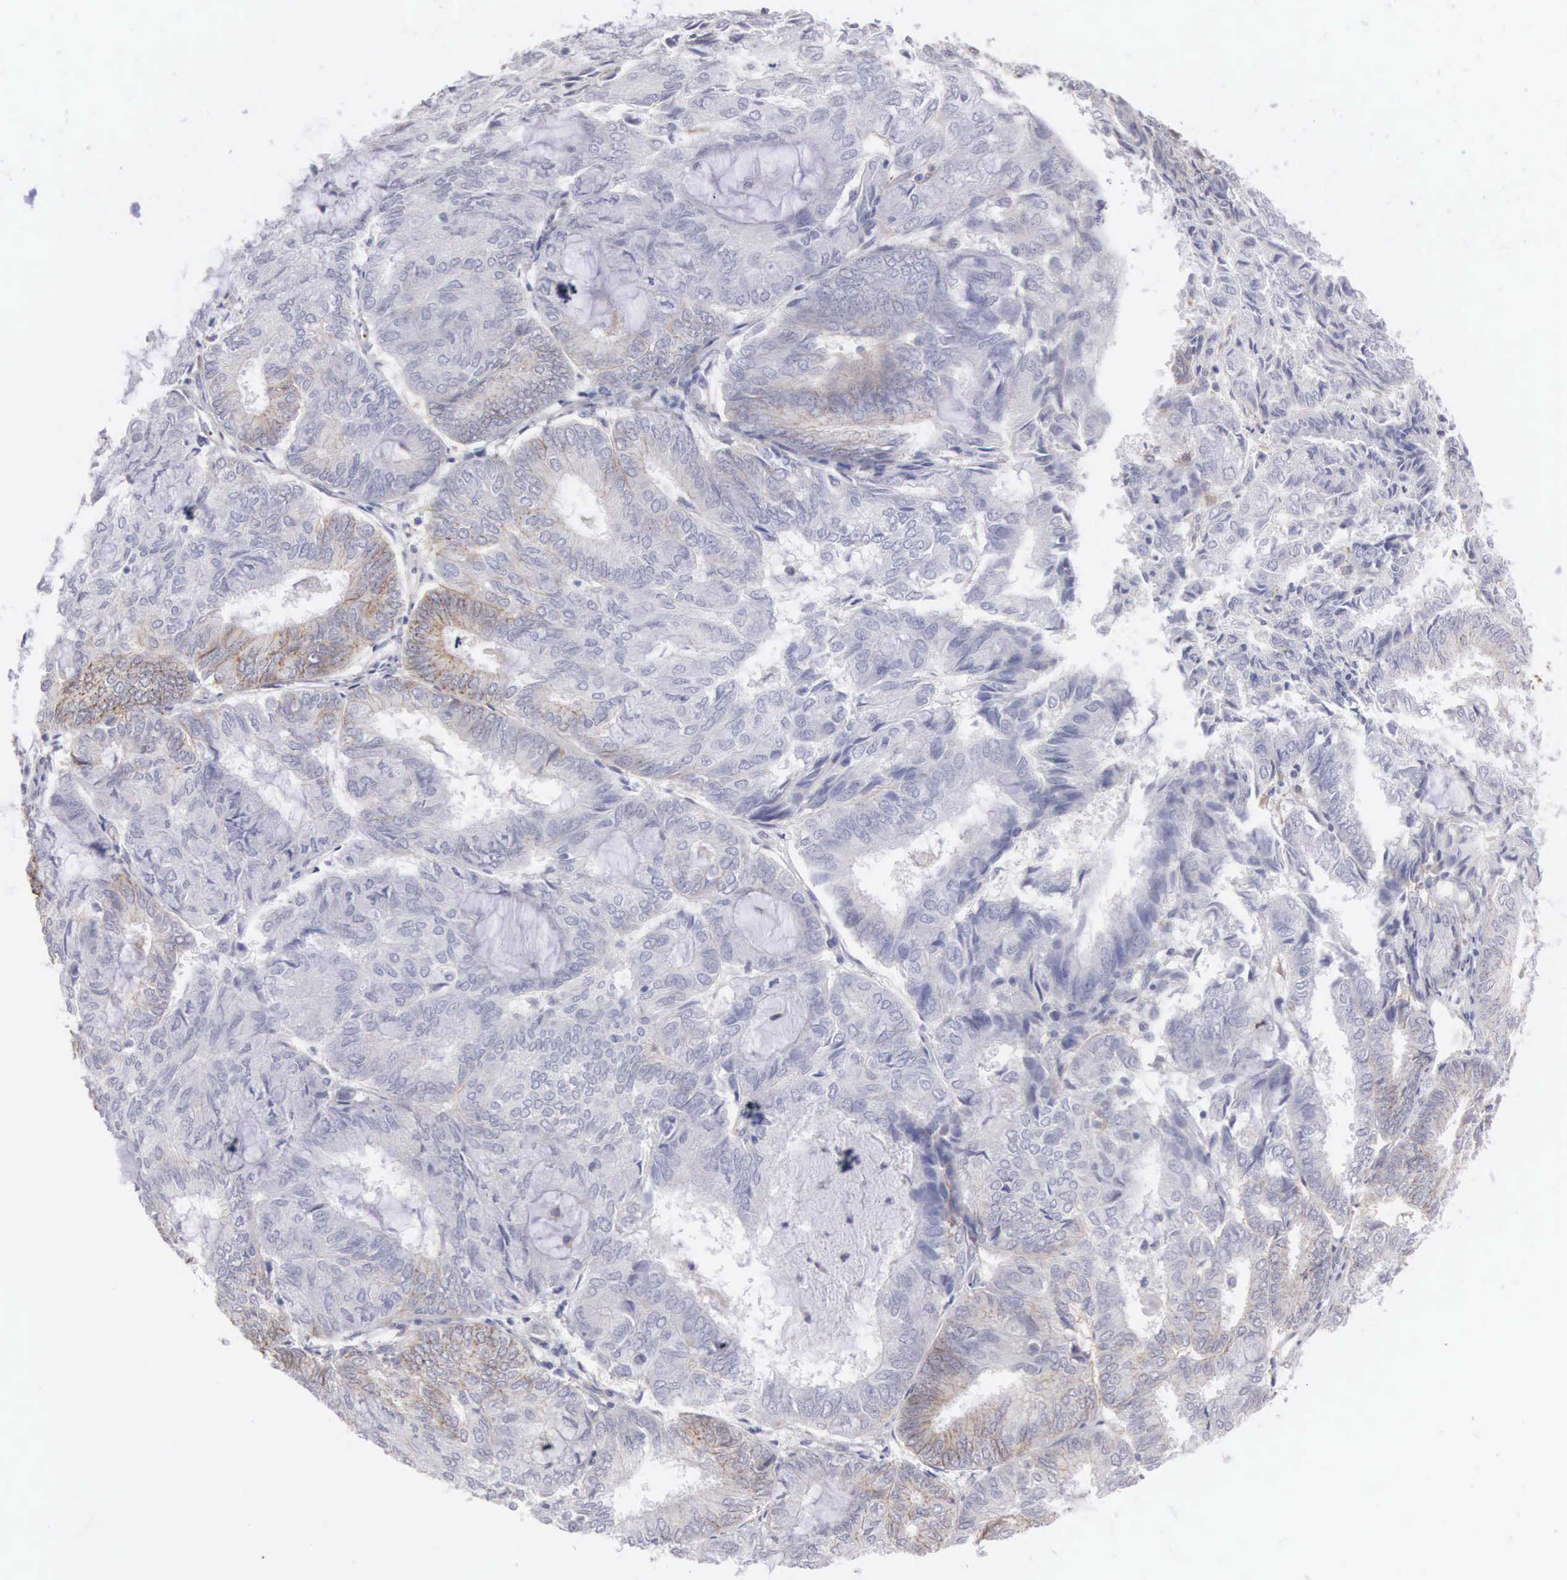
{"staining": {"intensity": "weak", "quantity": "25%-75%", "location": "cytoplasmic/membranous"}, "tissue": "endometrial cancer", "cell_type": "Tumor cells", "image_type": "cancer", "snomed": [{"axis": "morphology", "description": "Adenocarcinoma, NOS"}, {"axis": "topography", "description": "Endometrium"}], "caption": "Immunohistochemical staining of endometrial adenocarcinoma displays weak cytoplasmic/membranous protein expression in about 25%-75% of tumor cells. Using DAB (3,3'-diaminobenzidine) (brown) and hematoxylin (blue) stains, captured at high magnification using brightfield microscopy.", "gene": "ELFN2", "patient": {"sex": "female", "age": 59}}